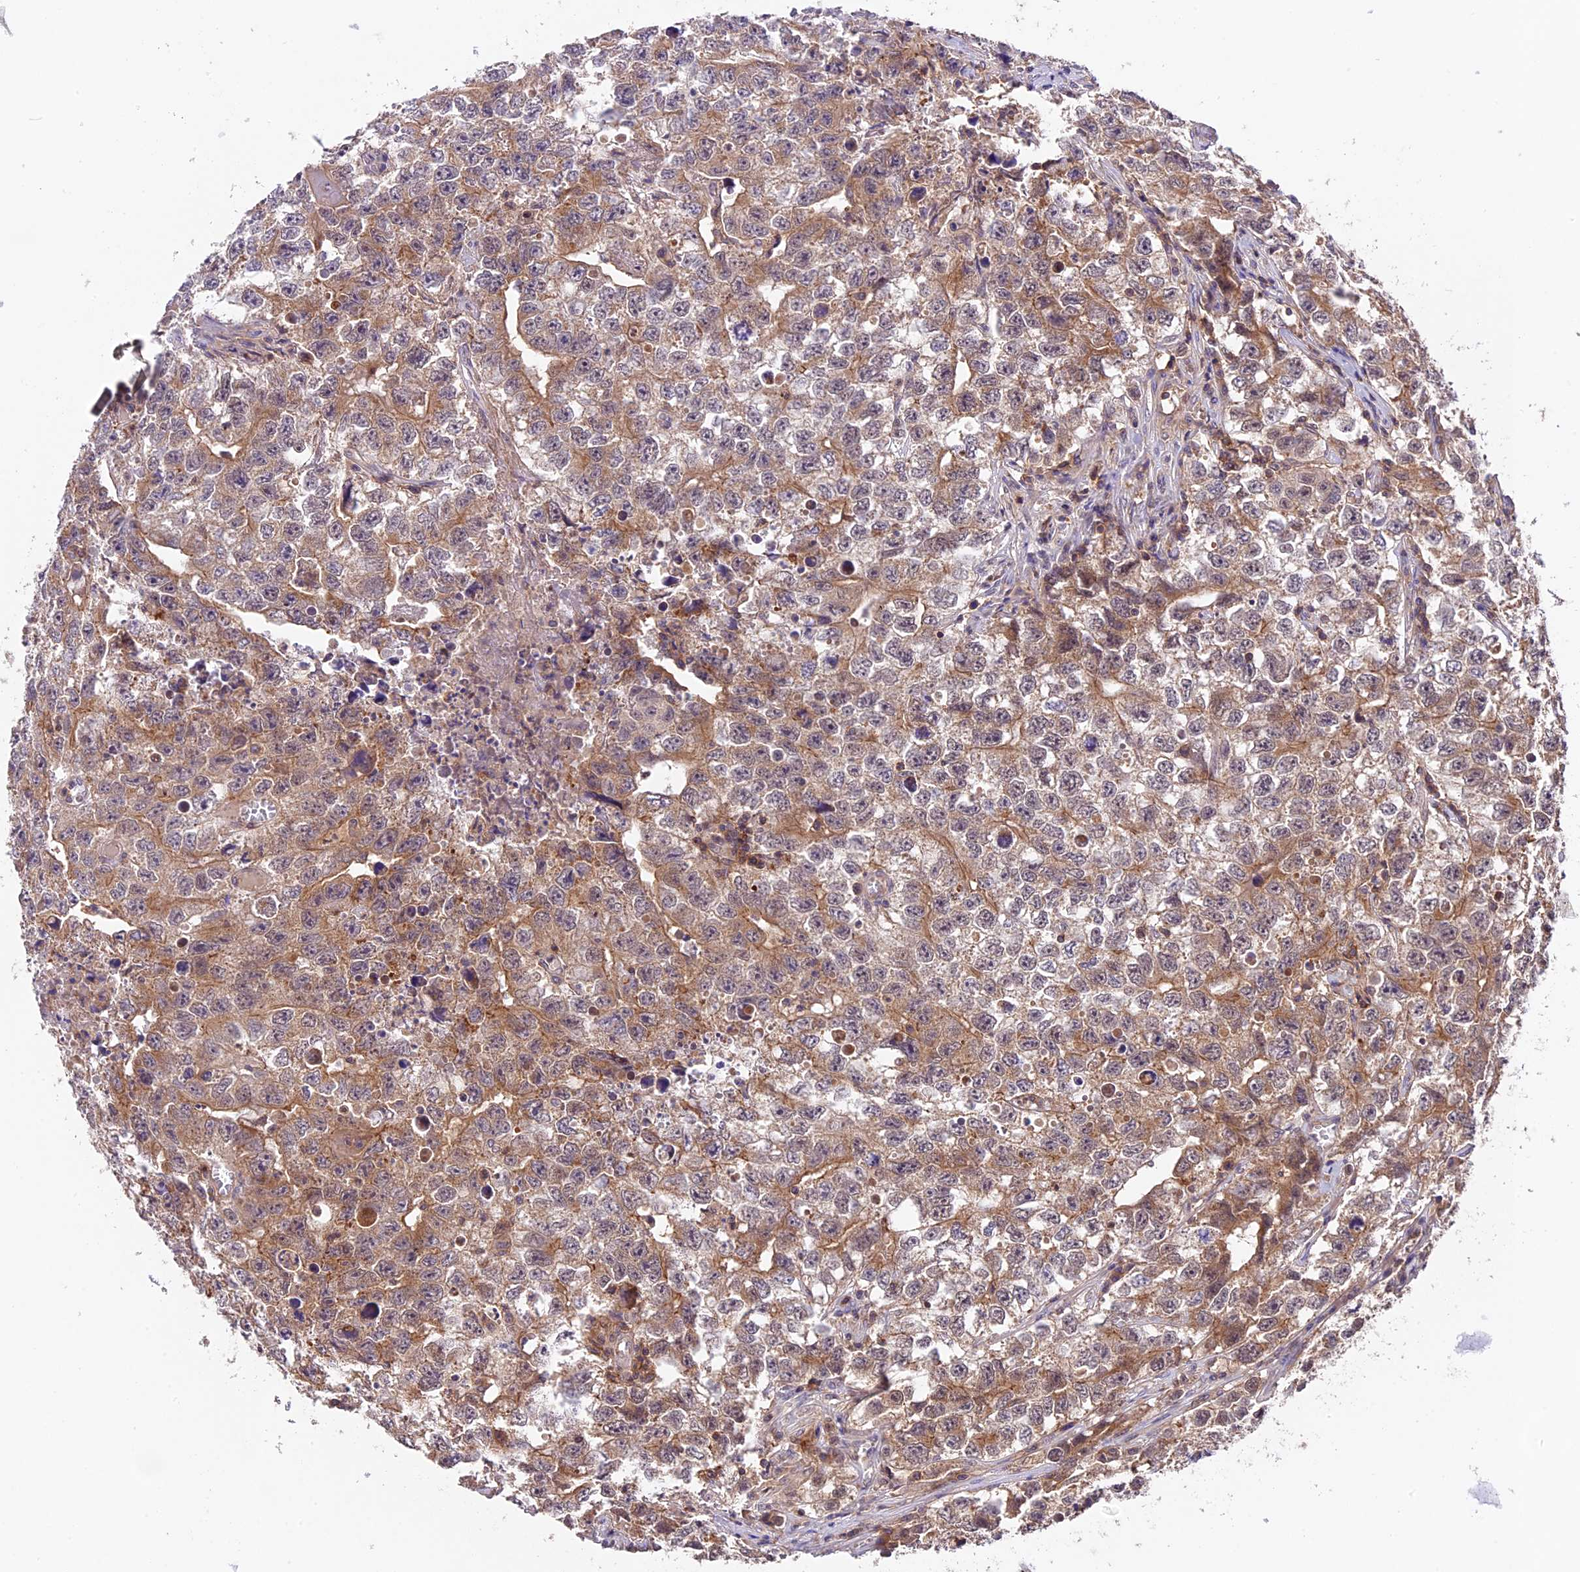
{"staining": {"intensity": "moderate", "quantity": "<25%", "location": "cytoplasmic/membranous"}, "tissue": "testis cancer", "cell_type": "Tumor cells", "image_type": "cancer", "snomed": [{"axis": "morphology", "description": "Seminoma, NOS"}, {"axis": "morphology", "description": "Carcinoma, Embryonal, NOS"}, {"axis": "topography", "description": "Testis"}], "caption": "A brown stain highlights moderate cytoplasmic/membranous expression of a protein in testis embryonal carcinoma tumor cells.", "gene": "SKIDA1", "patient": {"sex": "male", "age": 43}}